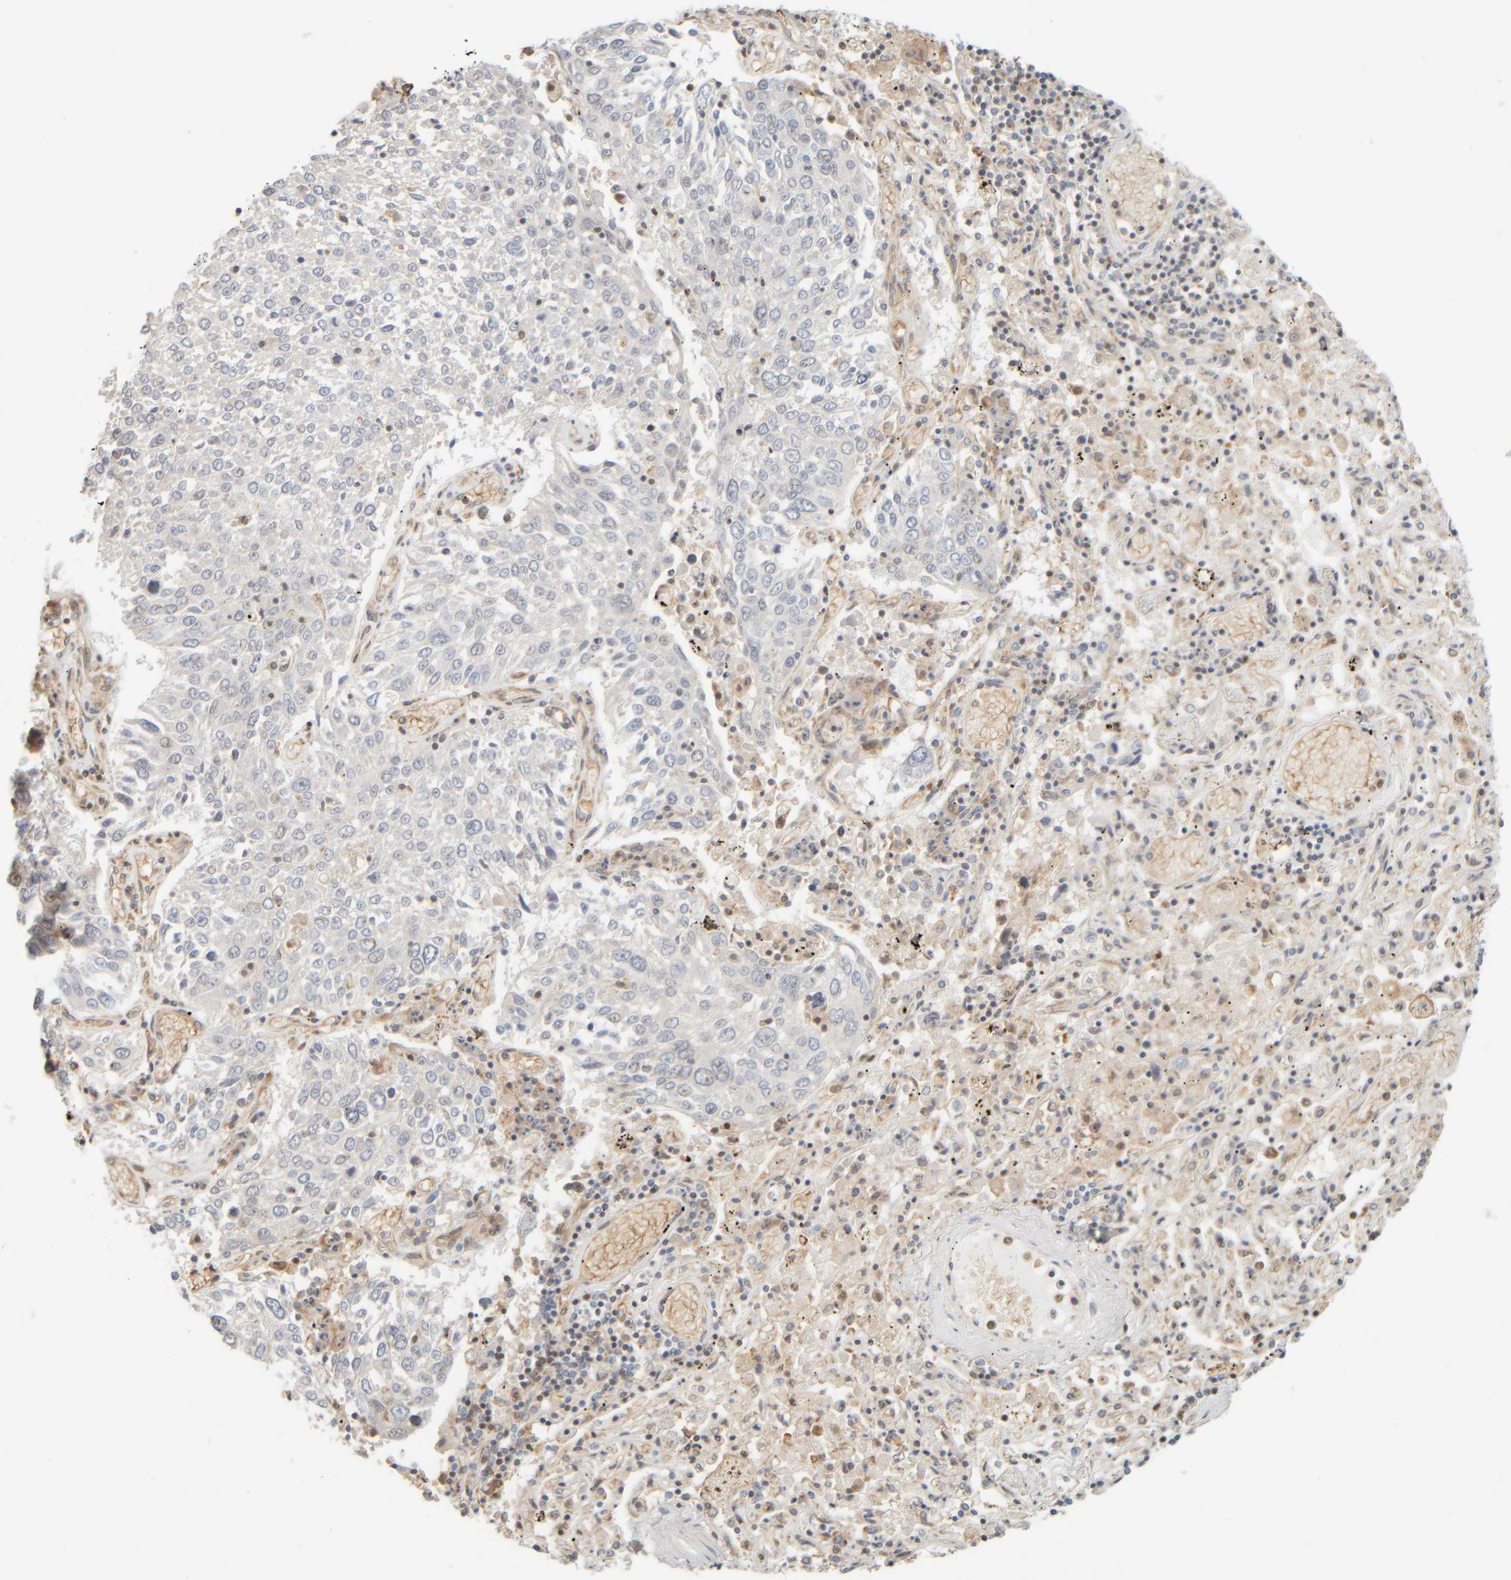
{"staining": {"intensity": "negative", "quantity": "none", "location": "none"}, "tissue": "lung cancer", "cell_type": "Tumor cells", "image_type": "cancer", "snomed": [{"axis": "morphology", "description": "Squamous cell carcinoma, NOS"}, {"axis": "topography", "description": "Lung"}], "caption": "High magnification brightfield microscopy of squamous cell carcinoma (lung) stained with DAB (brown) and counterstained with hematoxylin (blue): tumor cells show no significant staining.", "gene": "PTGES3L-AARSD1", "patient": {"sex": "male", "age": 65}}